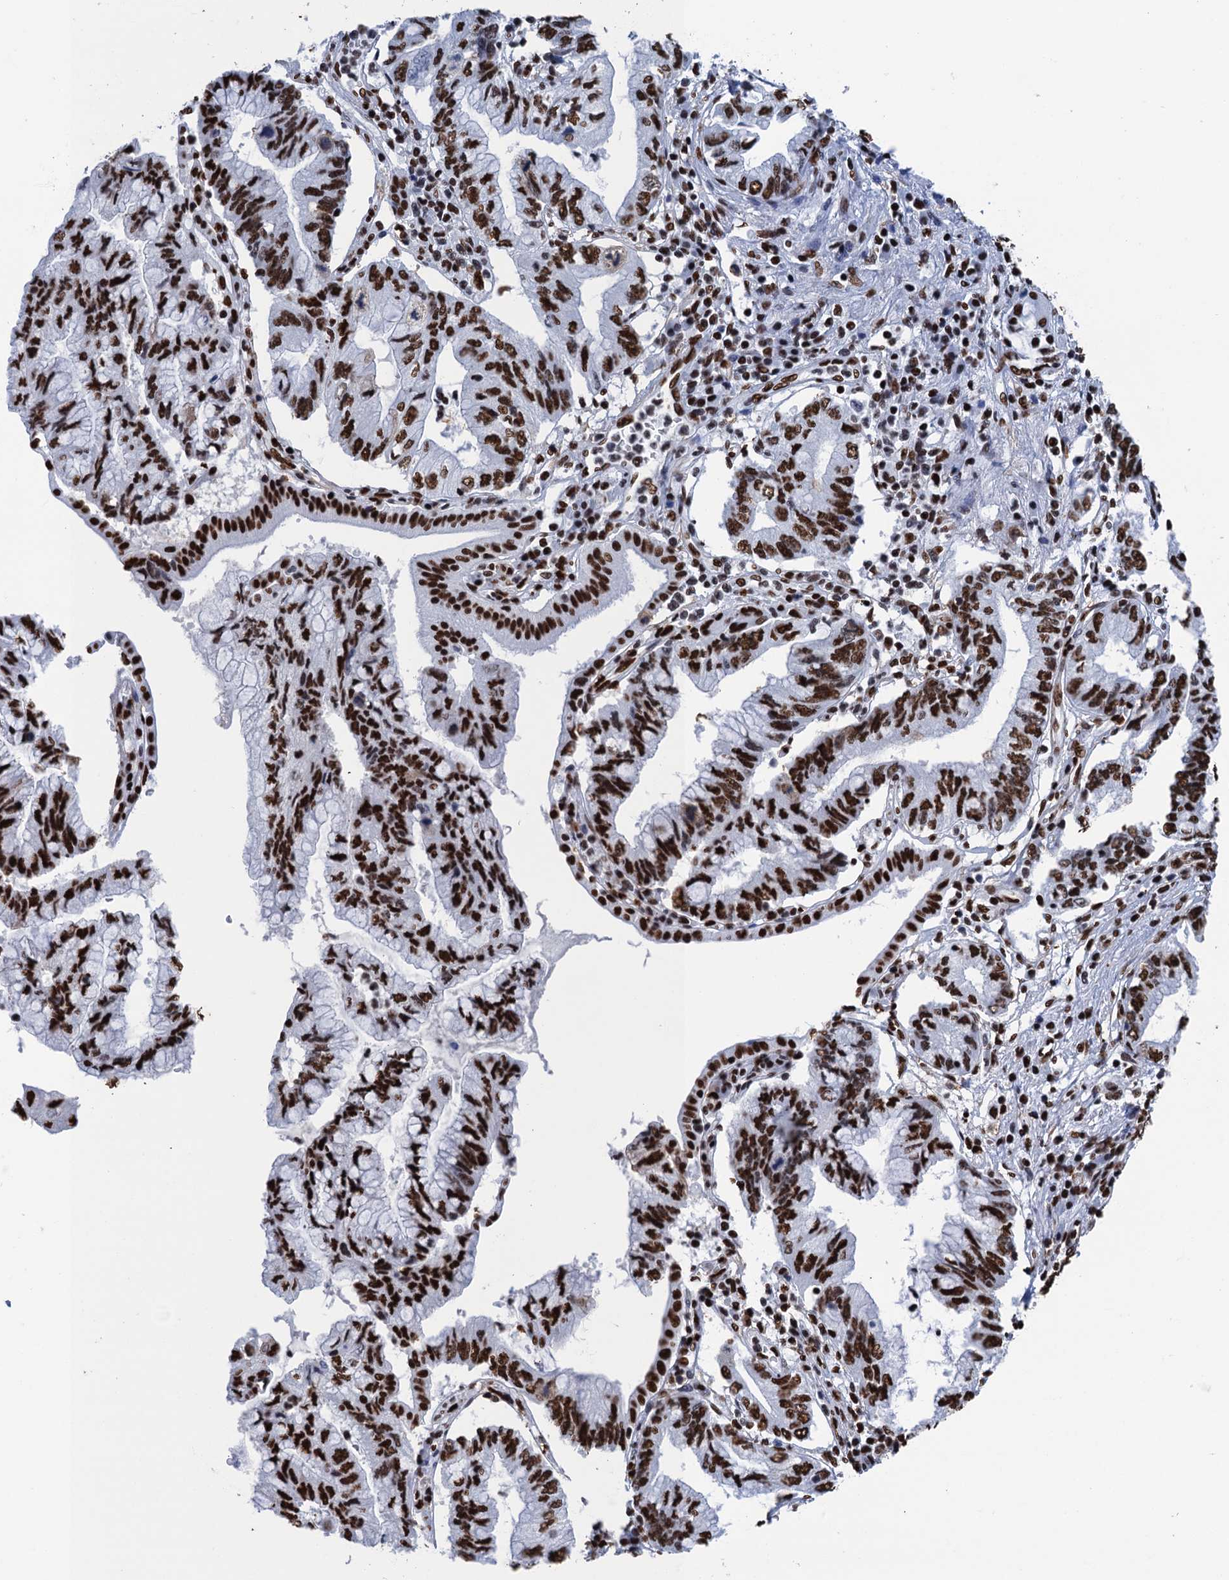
{"staining": {"intensity": "strong", "quantity": ">75%", "location": "nuclear"}, "tissue": "pancreatic cancer", "cell_type": "Tumor cells", "image_type": "cancer", "snomed": [{"axis": "morphology", "description": "Adenocarcinoma, NOS"}, {"axis": "topography", "description": "Pancreas"}], "caption": "Immunohistochemistry photomicrograph of neoplastic tissue: pancreatic adenocarcinoma stained using immunohistochemistry displays high levels of strong protein expression localized specifically in the nuclear of tumor cells, appearing as a nuclear brown color.", "gene": "UBA2", "patient": {"sex": "female", "age": 73}}